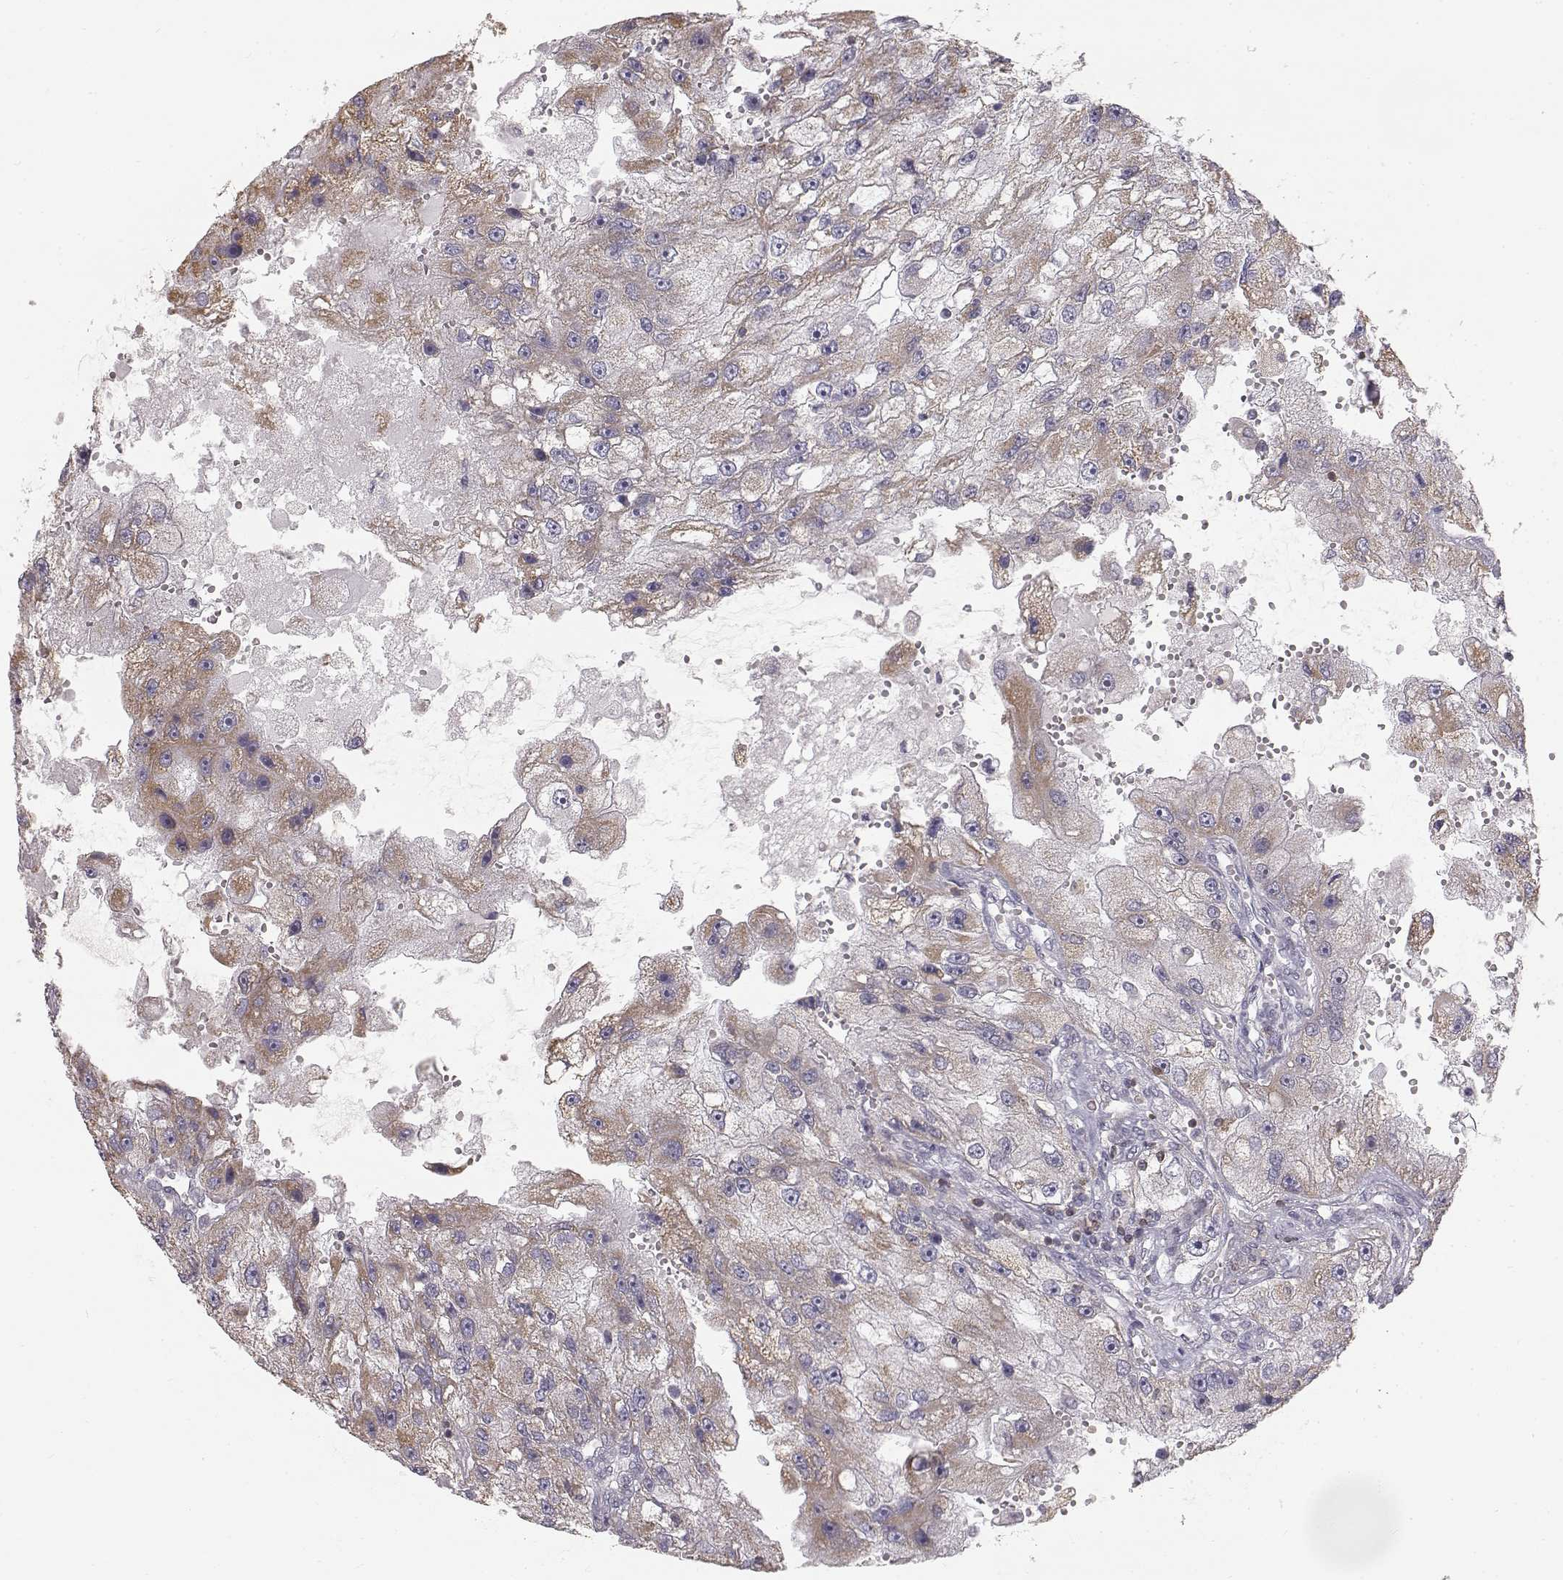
{"staining": {"intensity": "moderate", "quantity": ">75%", "location": "cytoplasmic/membranous"}, "tissue": "renal cancer", "cell_type": "Tumor cells", "image_type": "cancer", "snomed": [{"axis": "morphology", "description": "Adenocarcinoma, NOS"}, {"axis": "topography", "description": "Kidney"}], "caption": "Tumor cells reveal medium levels of moderate cytoplasmic/membranous expression in about >75% of cells in adenocarcinoma (renal).", "gene": "GRAP2", "patient": {"sex": "male", "age": 63}}